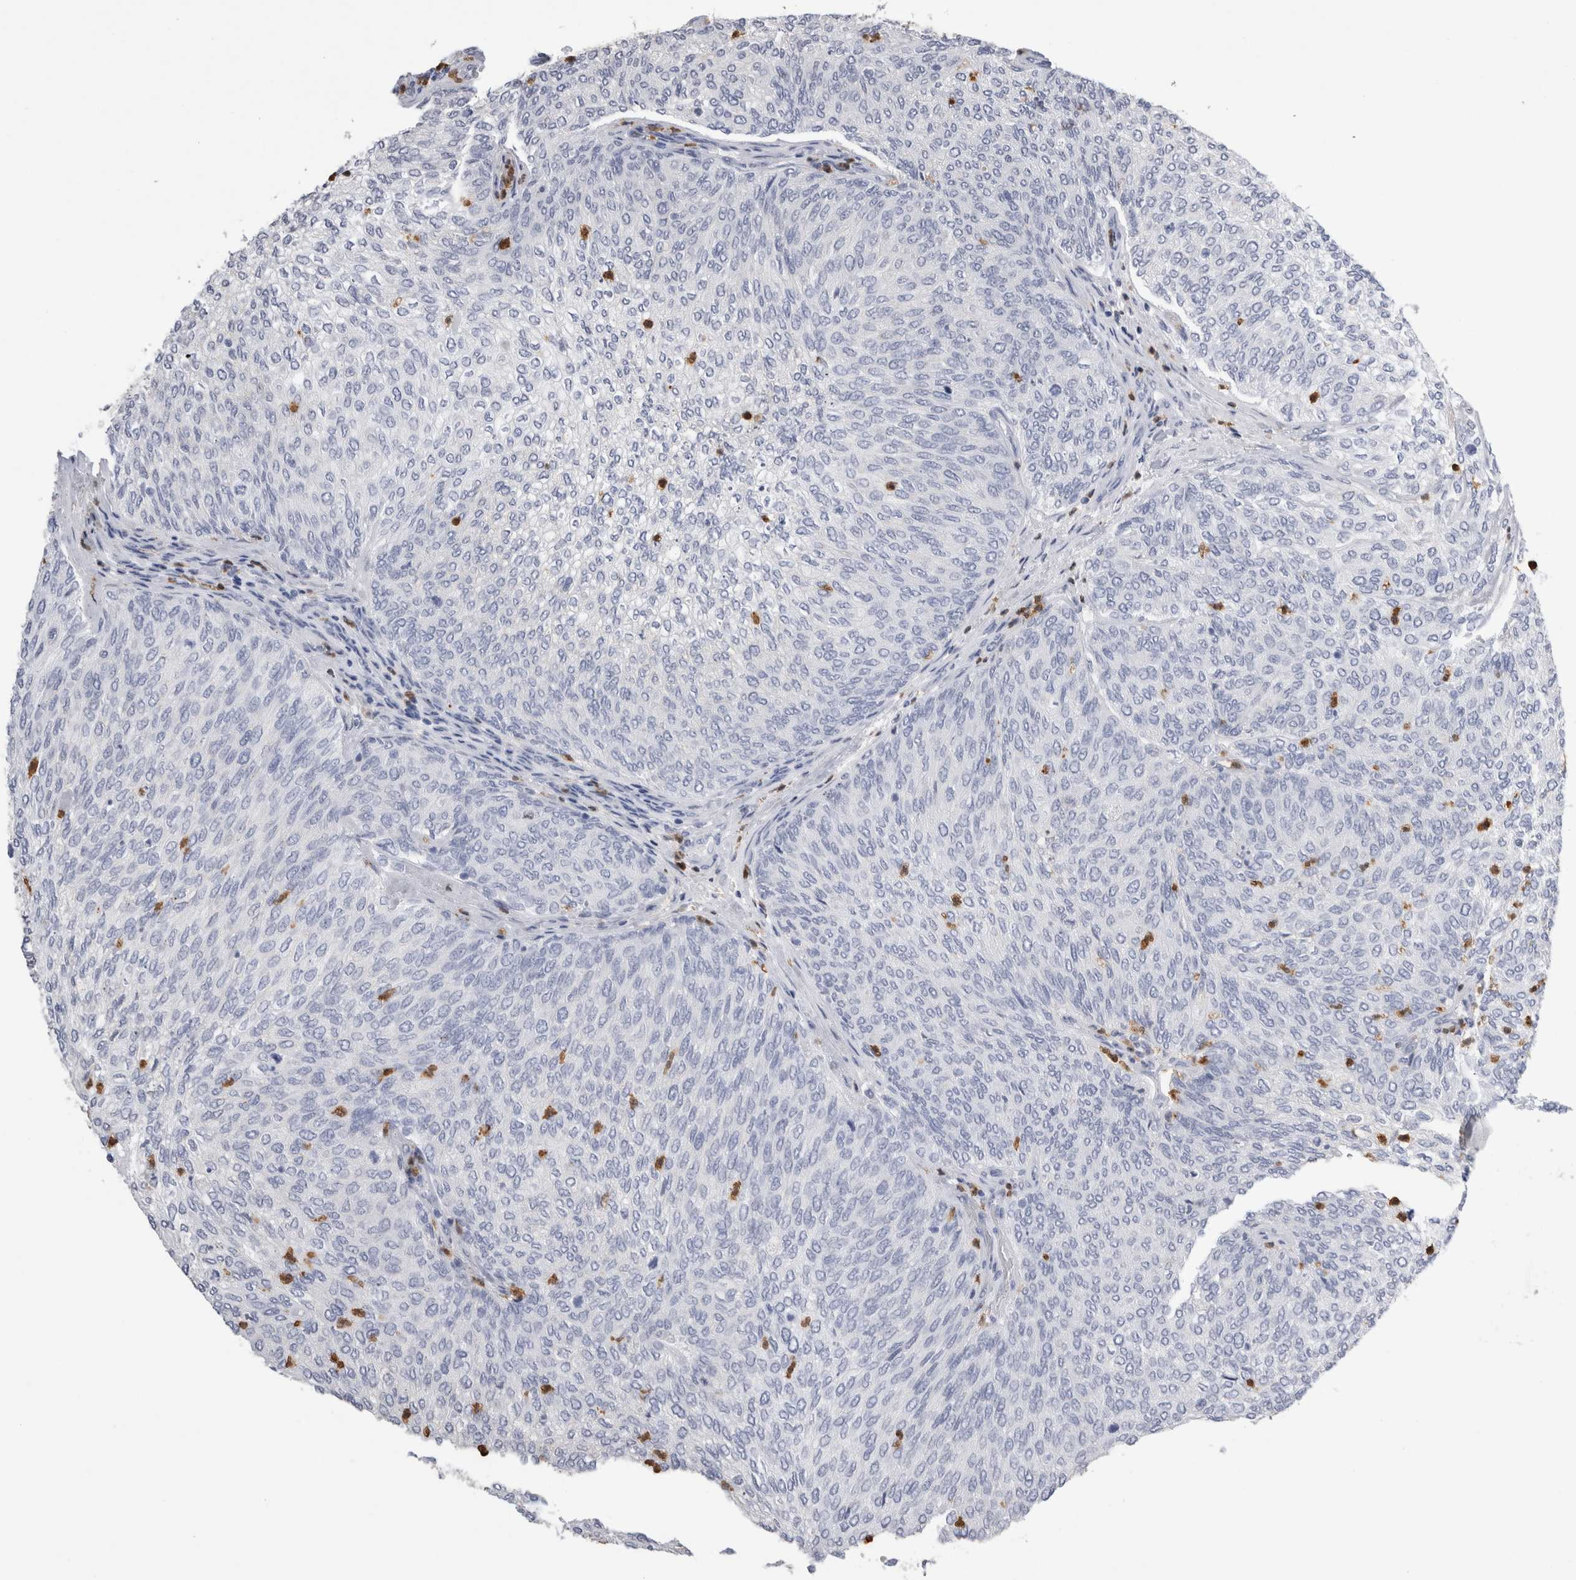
{"staining": {"intensity": "negative", "quantity": "none", "location": "none"}, "tissue": "urothelial cancer", "cell_type": "Tumor cells", "image_type": "cancer", "snomed": [{"axis": "morphology", "description": "Urothelial carcinoma, Low grade"}, {"axis": "topography", "description": "Urinary bladder"}], "caption": "Photomicrograph shows no significant protein positivity in tumor cells of urothelial cancer.", "gene": "S100A12", "patient": {"sex": "female", "age": 79}}